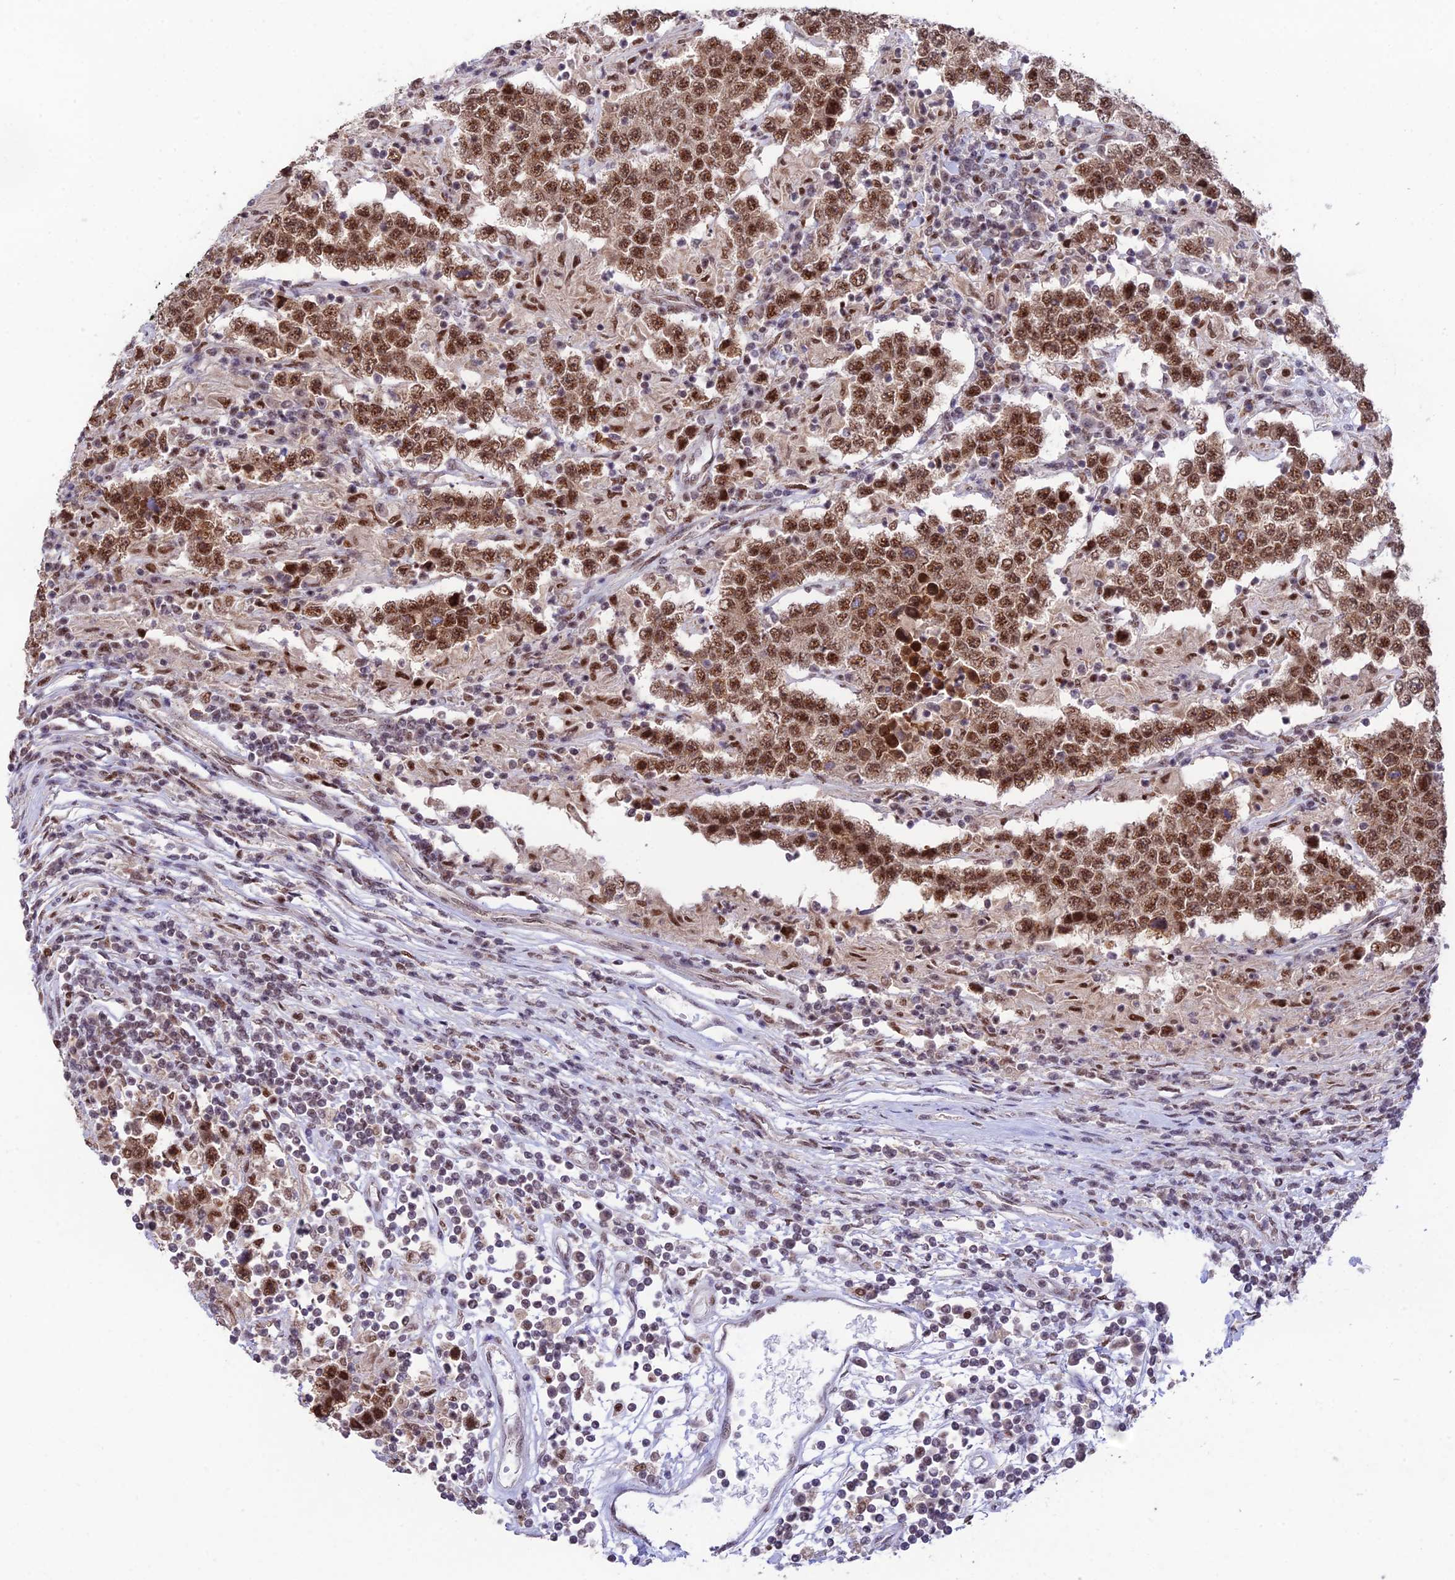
{"staining": {"intensity": "moderate", "quantity": ">75%", "location": "nuclear"}, "tissue": "testis cancer", "cell_type": "Tumor cells", "image_type": "cancer", "snomed": [{"axis": "morphology", "description": "Normal tissue, NOS"}, {"axis": "morphology", "description": "Urothelial carcinoma, High grade"}, {"axis": "morphology", "description": "Seminoma, NOS"}, {"axis": "morphology", "description": "Carcinoma, Embryonal, NOS"}, {"axis": "topography", "description": "Urinary bladder"}, {"axis": "topography", "description": "Testis"}], "caption": "Tumor cells show medium levels of moderate nuclear staining in about >75% of cells in testis urothelial carcinoma (high-grade).", "gene": "THOC7", "patient": {"sex": "male", "age": 41}}